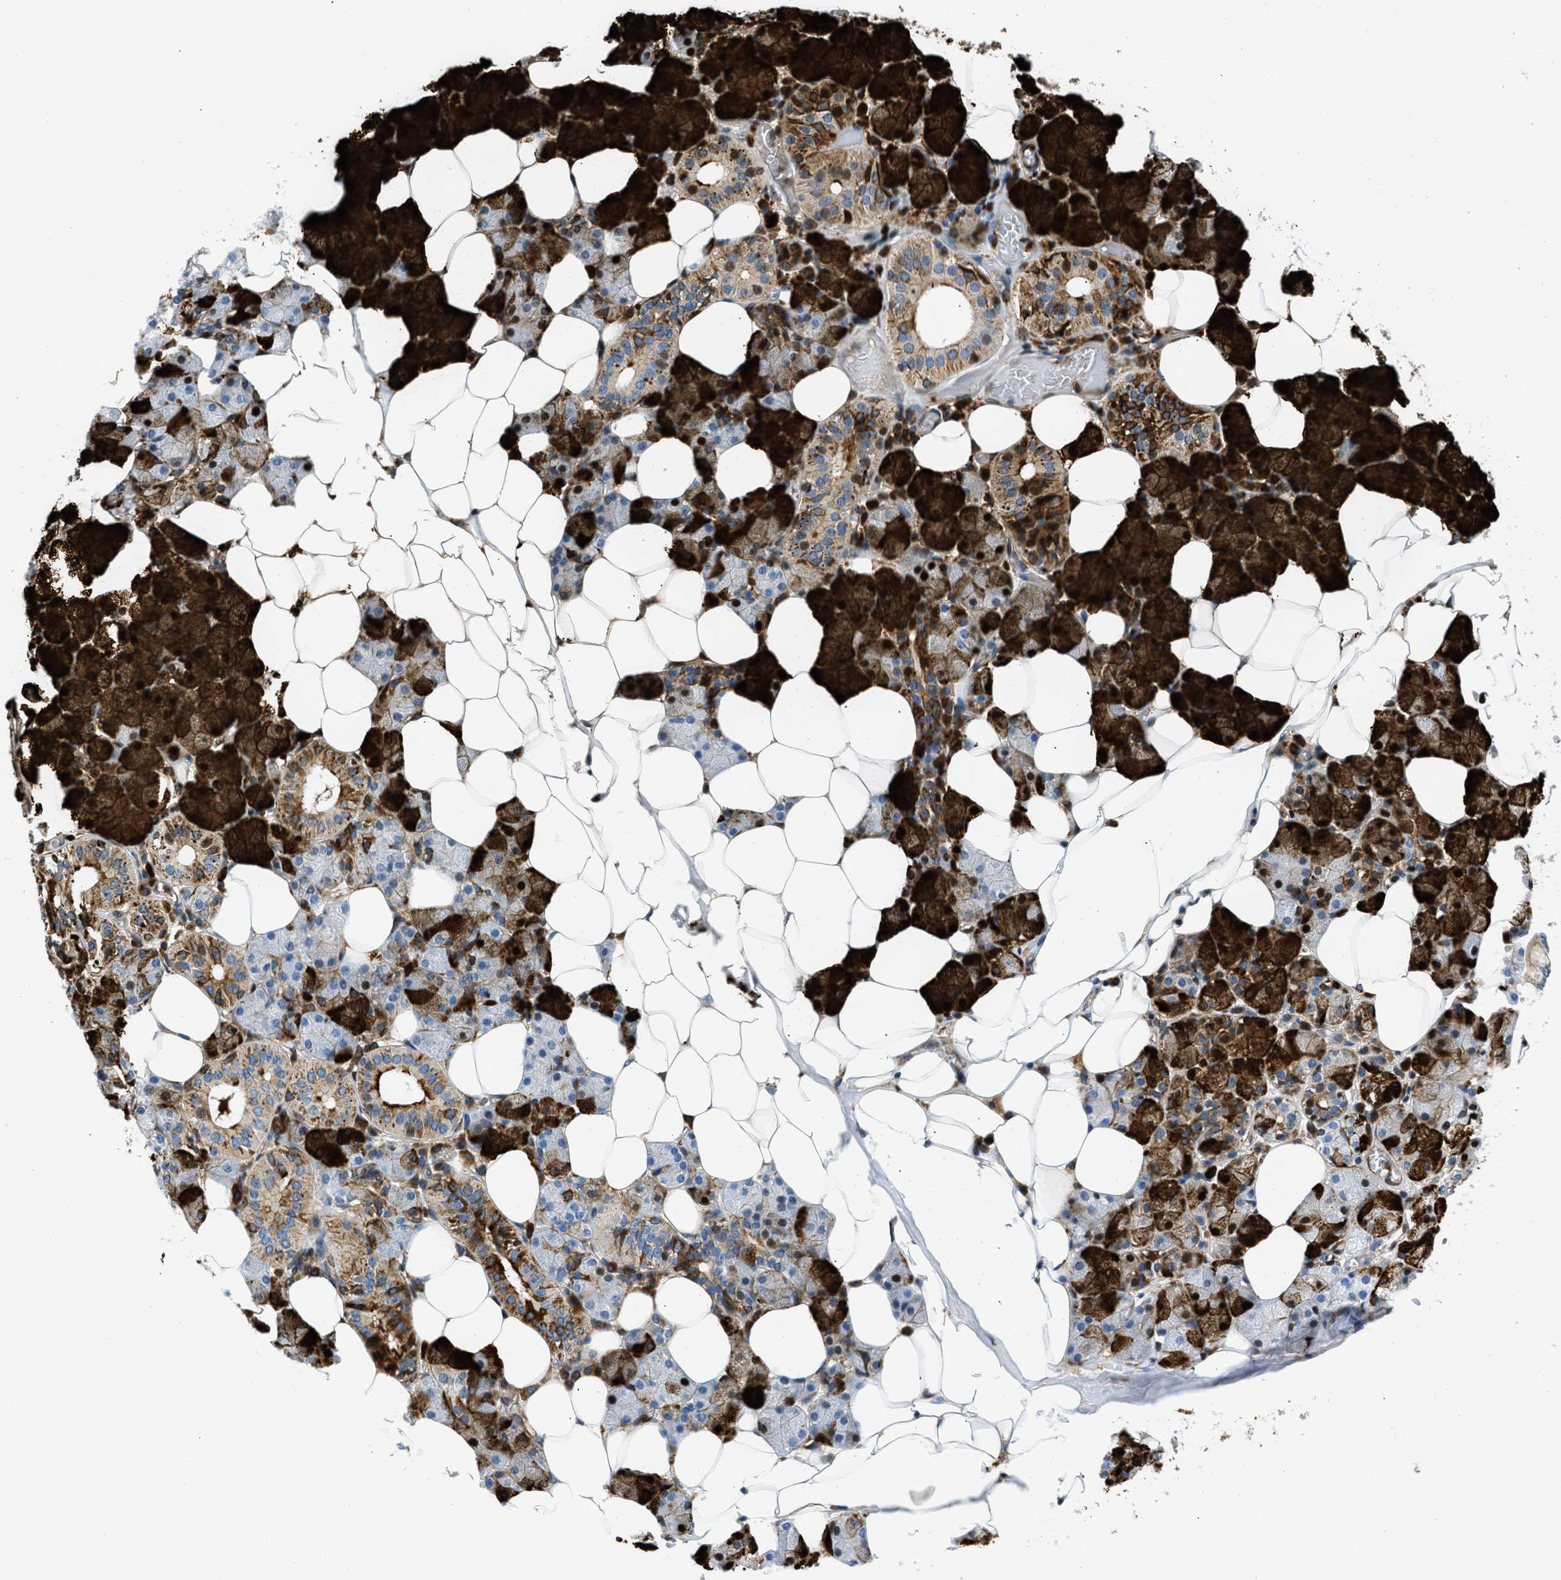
{"staining": {"intensity": "strong", "quantity": "25%-75%", "location": "cytoplasmic/membranous,nuclear"}, "tissue": "salivary gland", "cell_type": "Glandular cells", "image_type": "normal", "snomed": [{"axis": "morphology", "description": "Normal tissue, NOS"}, {"axis": "topography", "description": "Salivary gland"}], "caption": "About 25%-75% of glandular cells in normal human salivary gland show strong cytoplasmic/membranous,nuclear protein expression as visualized by brown immunohistochemical staining.", "gene": "ULK4", "patient": {"sex": "female", "age": 33}}